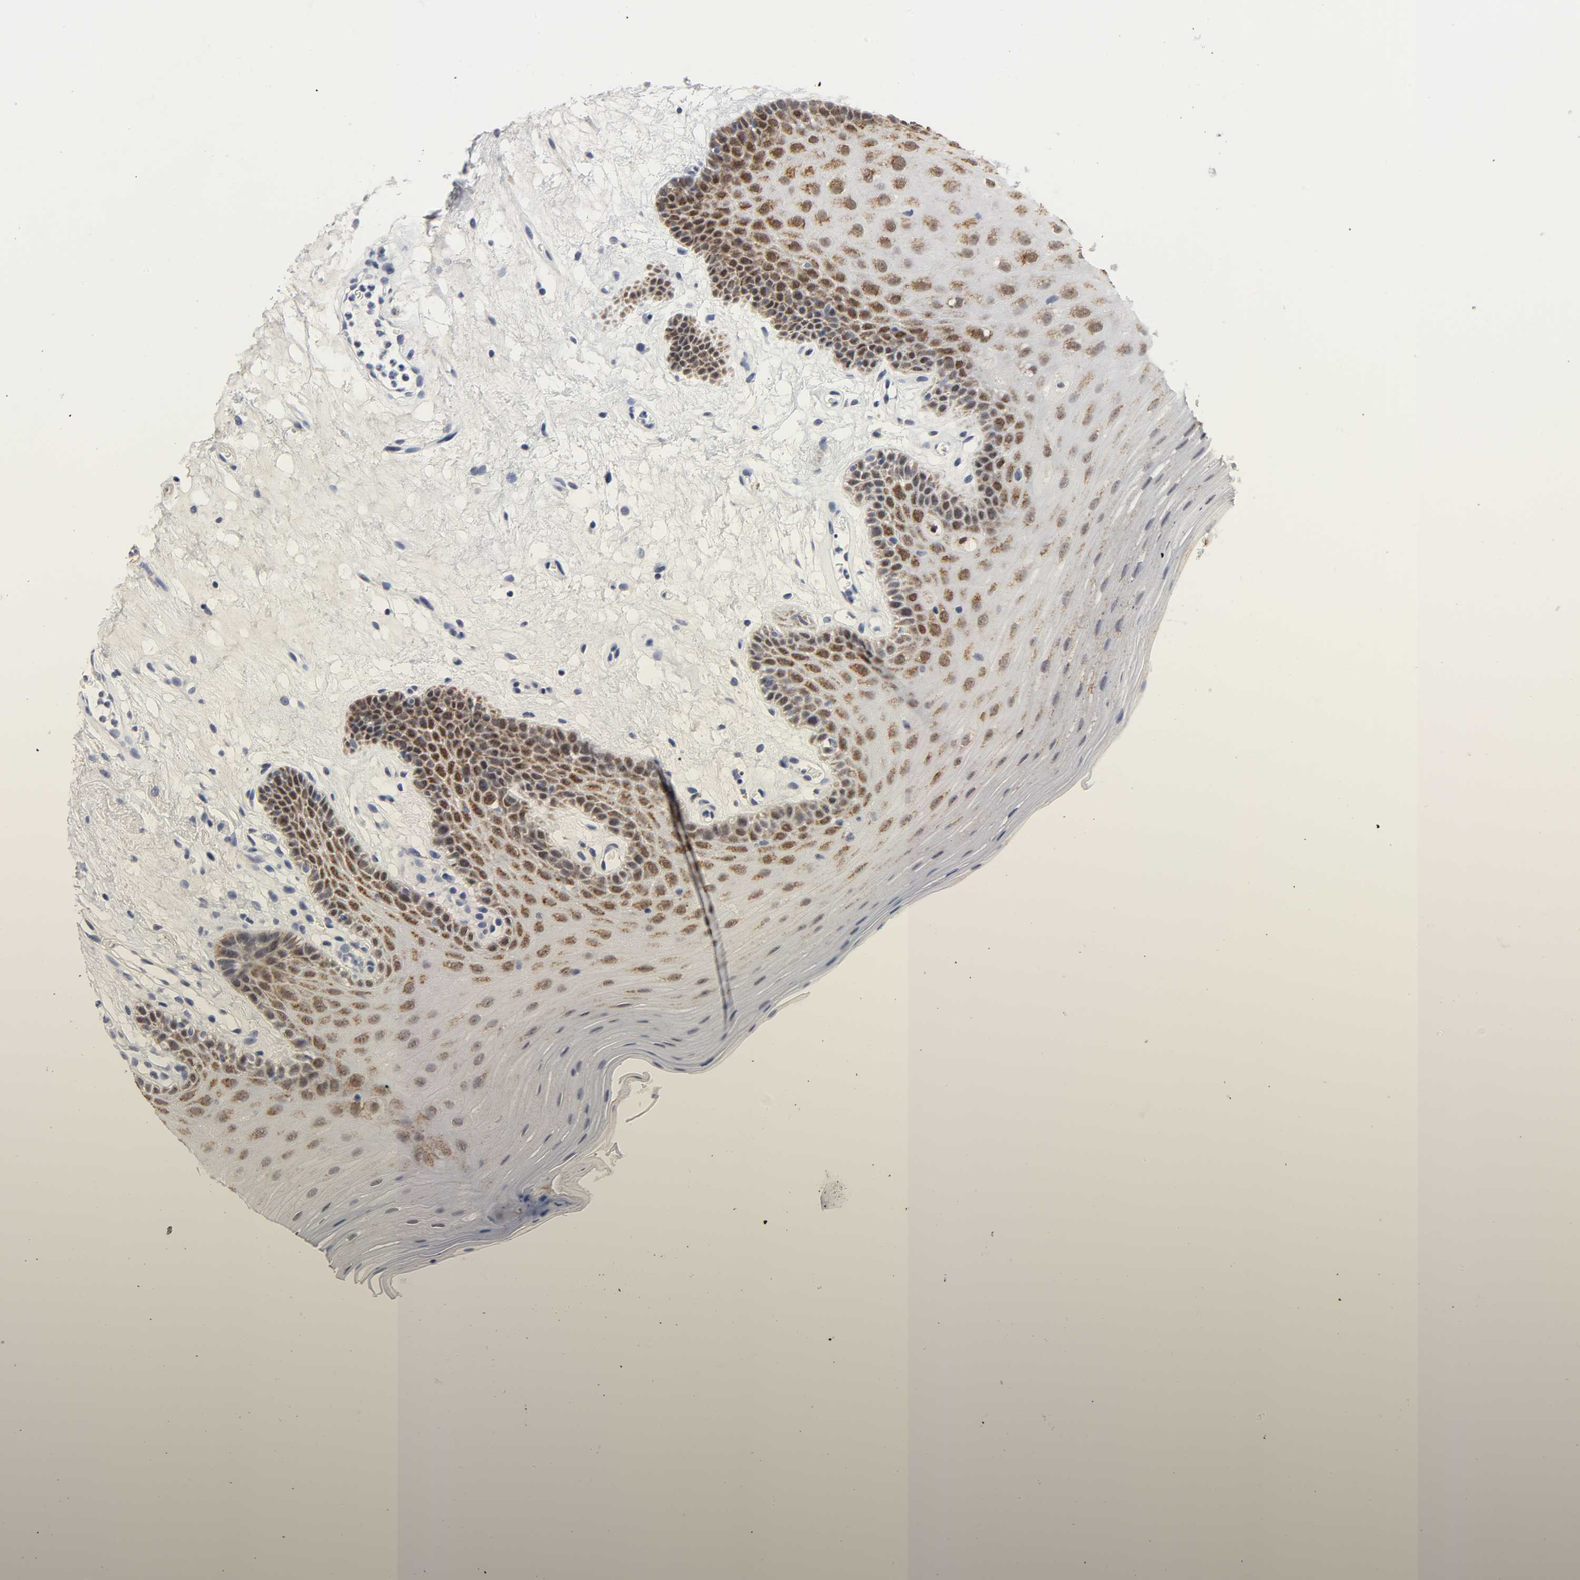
{"staining": {"intensity": "strong", "quantity": ">75%", "location": "cytoplasmic/membranous,nuclear"}, "tissue": "oral mucosa", "cell_type": "Squamous epithelial cells", "image_type": "normal", "snomed": [{"axis": "morphology", "description": "Normal tissue, NOS"}, {"axis": "morphology", "description": "Squamous cell carcinoma, NOS"}, {"axis": "topography", "description": "Skeletal muscle"}, {"axis": "topography", "description": "Oral tissue"}, {"axis": "topography", "description": "Head-Neck"}], "caption": "Oral mucosa stained with DAB IHC exhibits high levels of strong cytoplasmic/membranous,nuclear positivity in approximately >75% of squamous epithelial cells.", "gene": "GRHL2", "patient": {"sex": "male", "age": 71}}